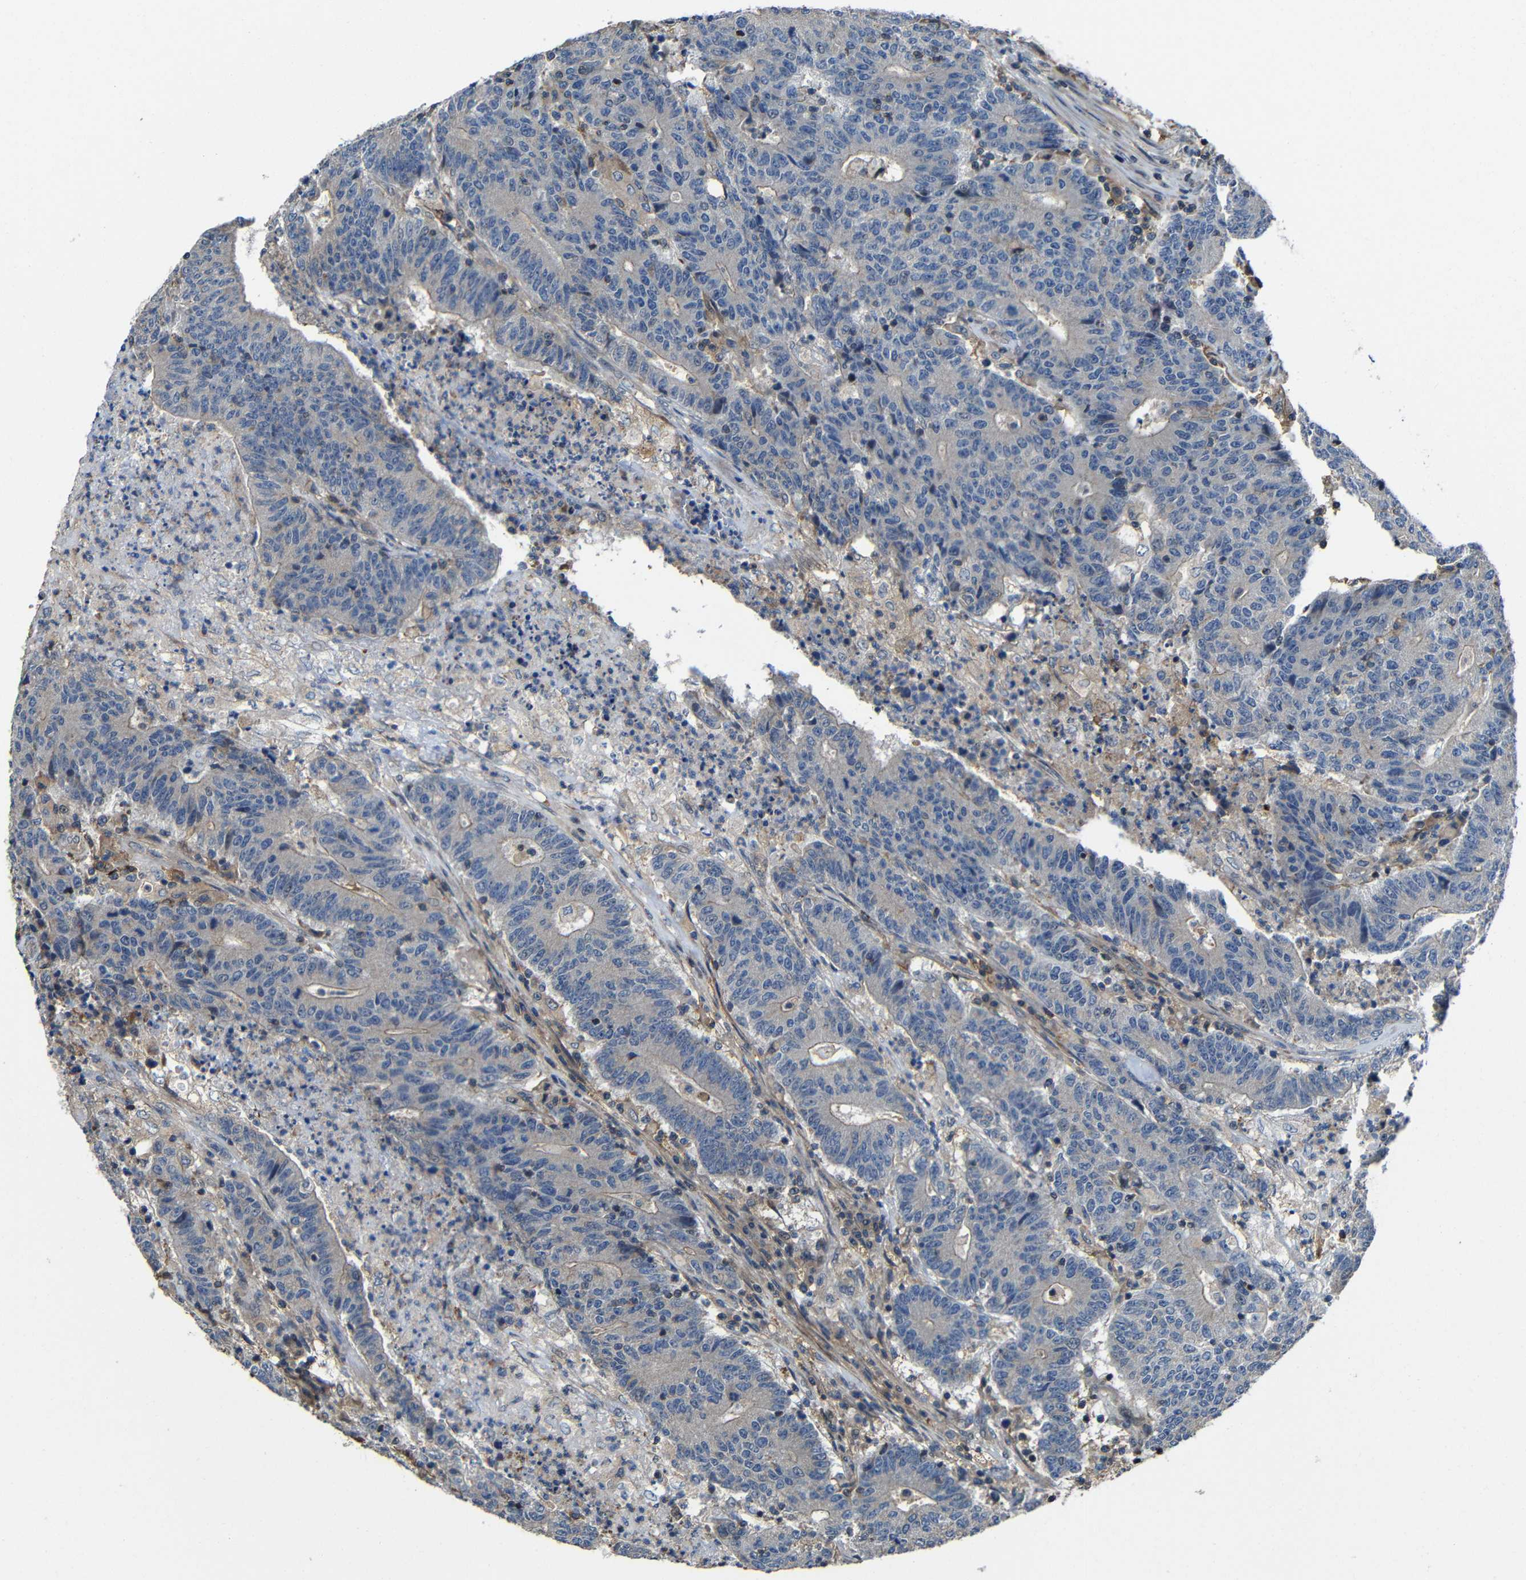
{"staining": {"intensity": "weak", "quantity": "<25%", "location": "cytoplasmic/membranous"}, "tissue": "colorectal cancer", "cell_type": "Tumor cells", "image_type": "cancer", "snomed": [{"axis": "morphology", "description": "Normal tissue, NOS"}, {"axis": "morphology", "description": "Adenocarcinoma, NOS"}, {"axis": "topography", "description": "Colon"}], "caption": "The image shows no staining of tumor cells in colorectal cancer (adenocarcinoma). (DAB immunohistochemistry with hematoxylin counter stain).", "gene": "GDI1", "patient": {"sex": "female", "age": 75}}